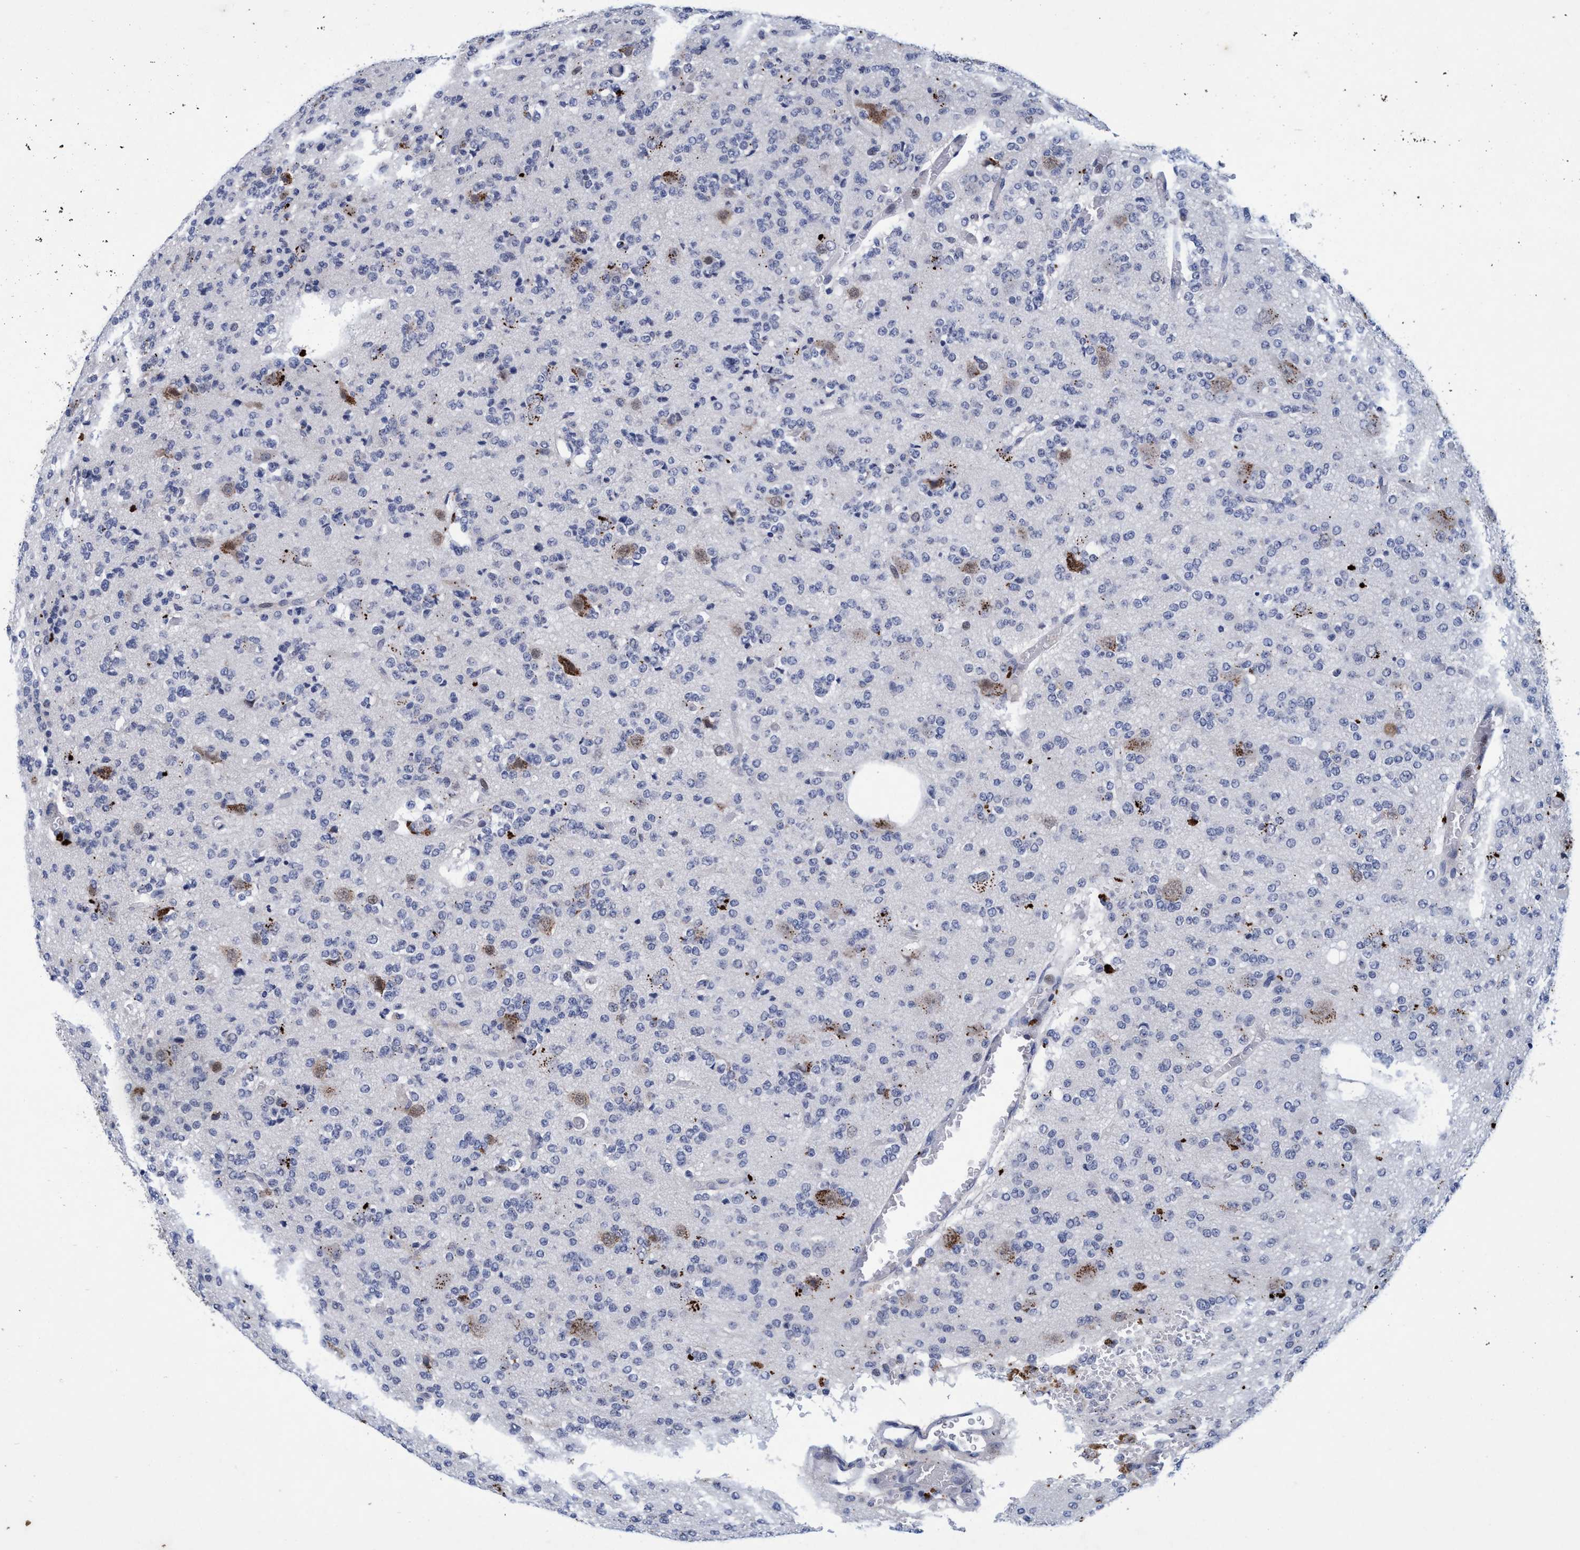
{"staining": {"intensity": "negative", "quantity": "none", "location": "none"}, "tissue": "glioma", "cell_type": "Tumor cells", "image_type": "cancer", "snomed": [{"axis": "morphology", "description": "Glioma, malignant, Low grade"}, {"axis": "topography", "description": "Brain"}], "caption": "Immunohistochemical staining of human glioma shows no significant staining in tumor cells. (DAB immunohistochemistry, high magnification).", "gene": "GRB14", "patient": {"sex": "male", "age": 38}}